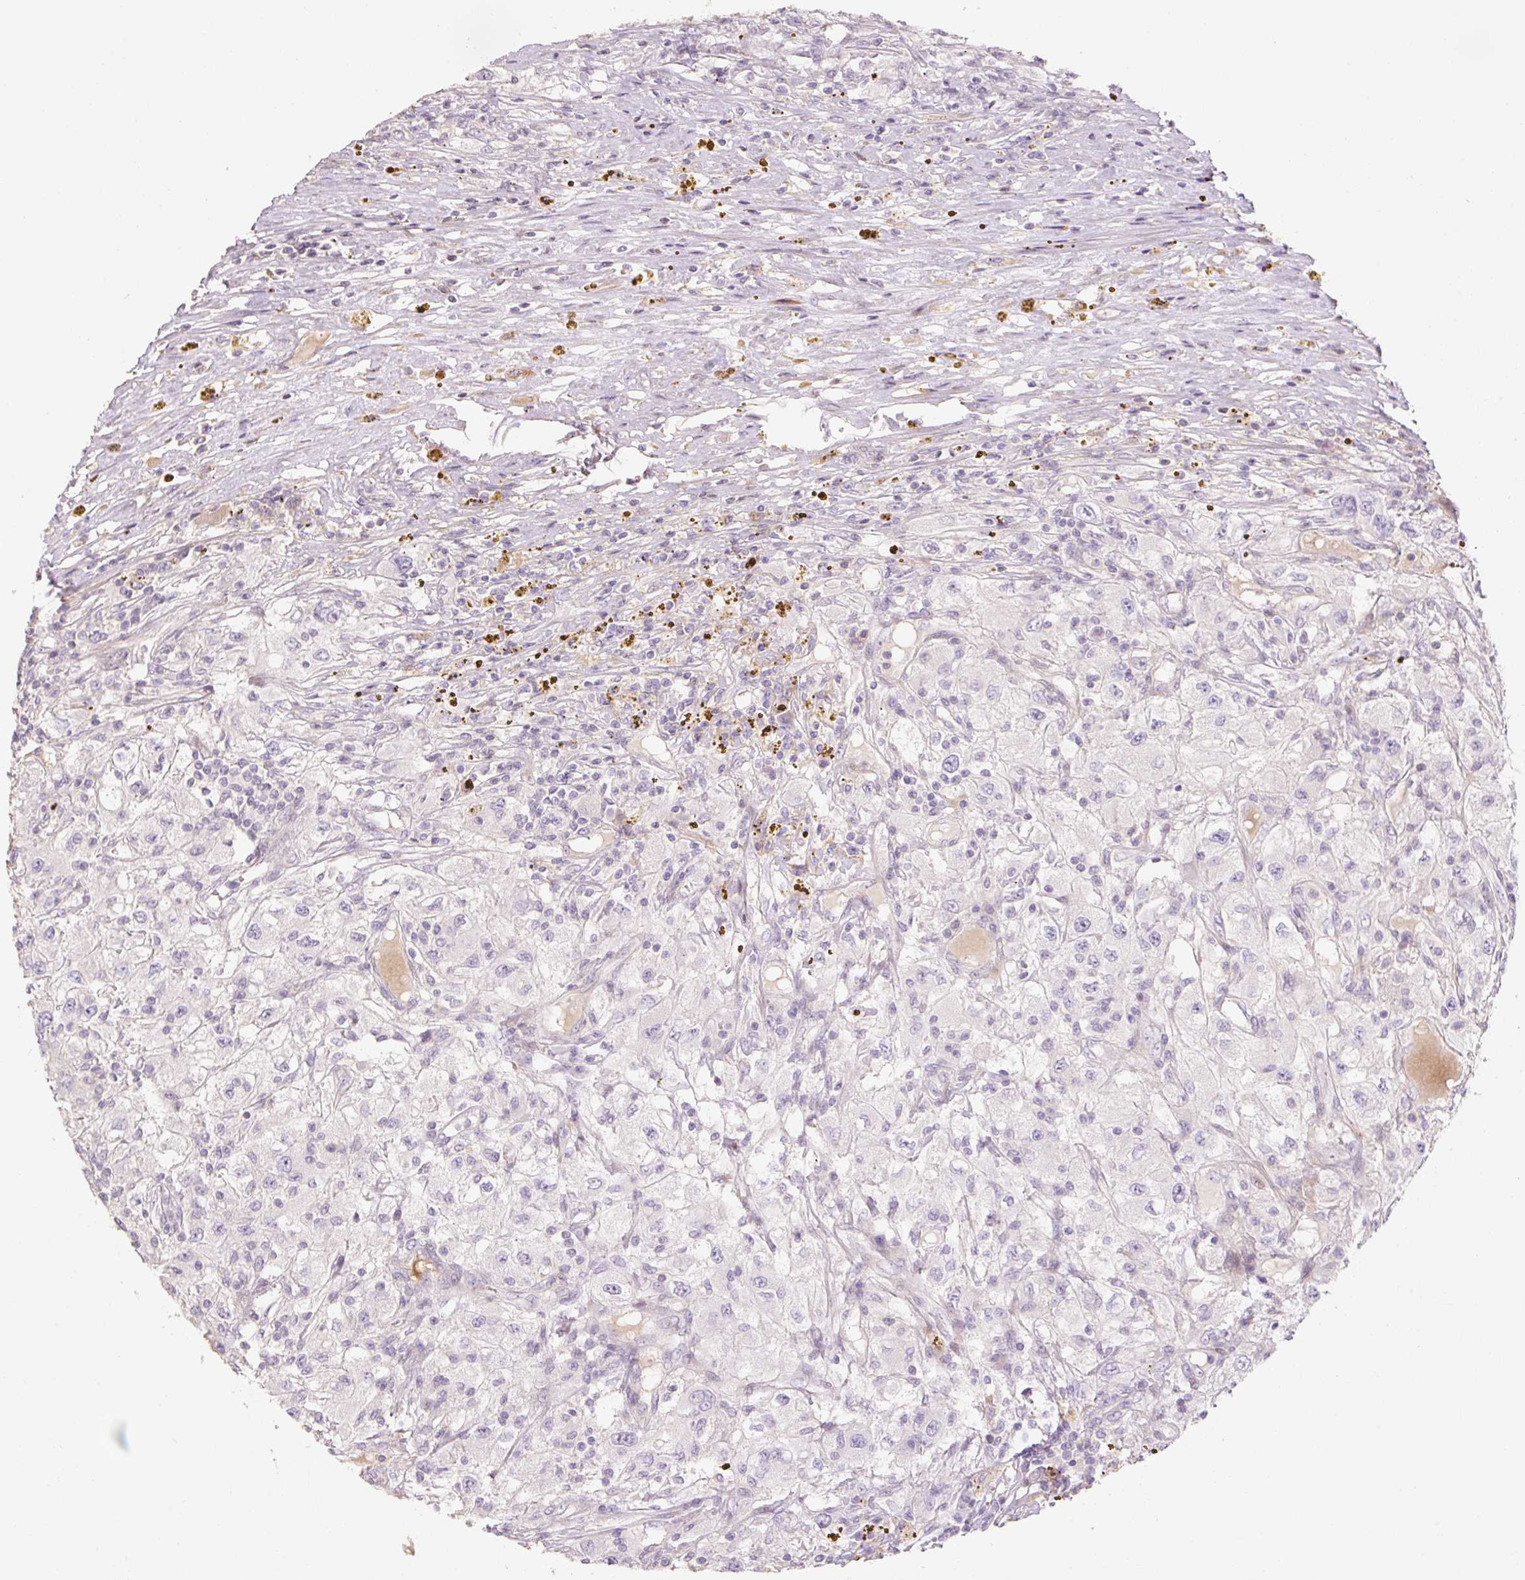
{"staining": {"intensity": "negative", "quantity": "none", "location": "none"}, "tissue": "renal cancer", "cell_type": "Tumor cells", "image_type": "cancer", "snomed": [{"axis": "morphology", "description": "Adenocarcinoma, NOS"}, {"axis": "topography", "description": "Kidney"}], "caption": "IHC photomicrograph of renal cancer stained for a protein (brown), which demonstrates no staining in tumor cells.", "gene": "ZNF552", "patient": {"sex": "female", "age": 67}}